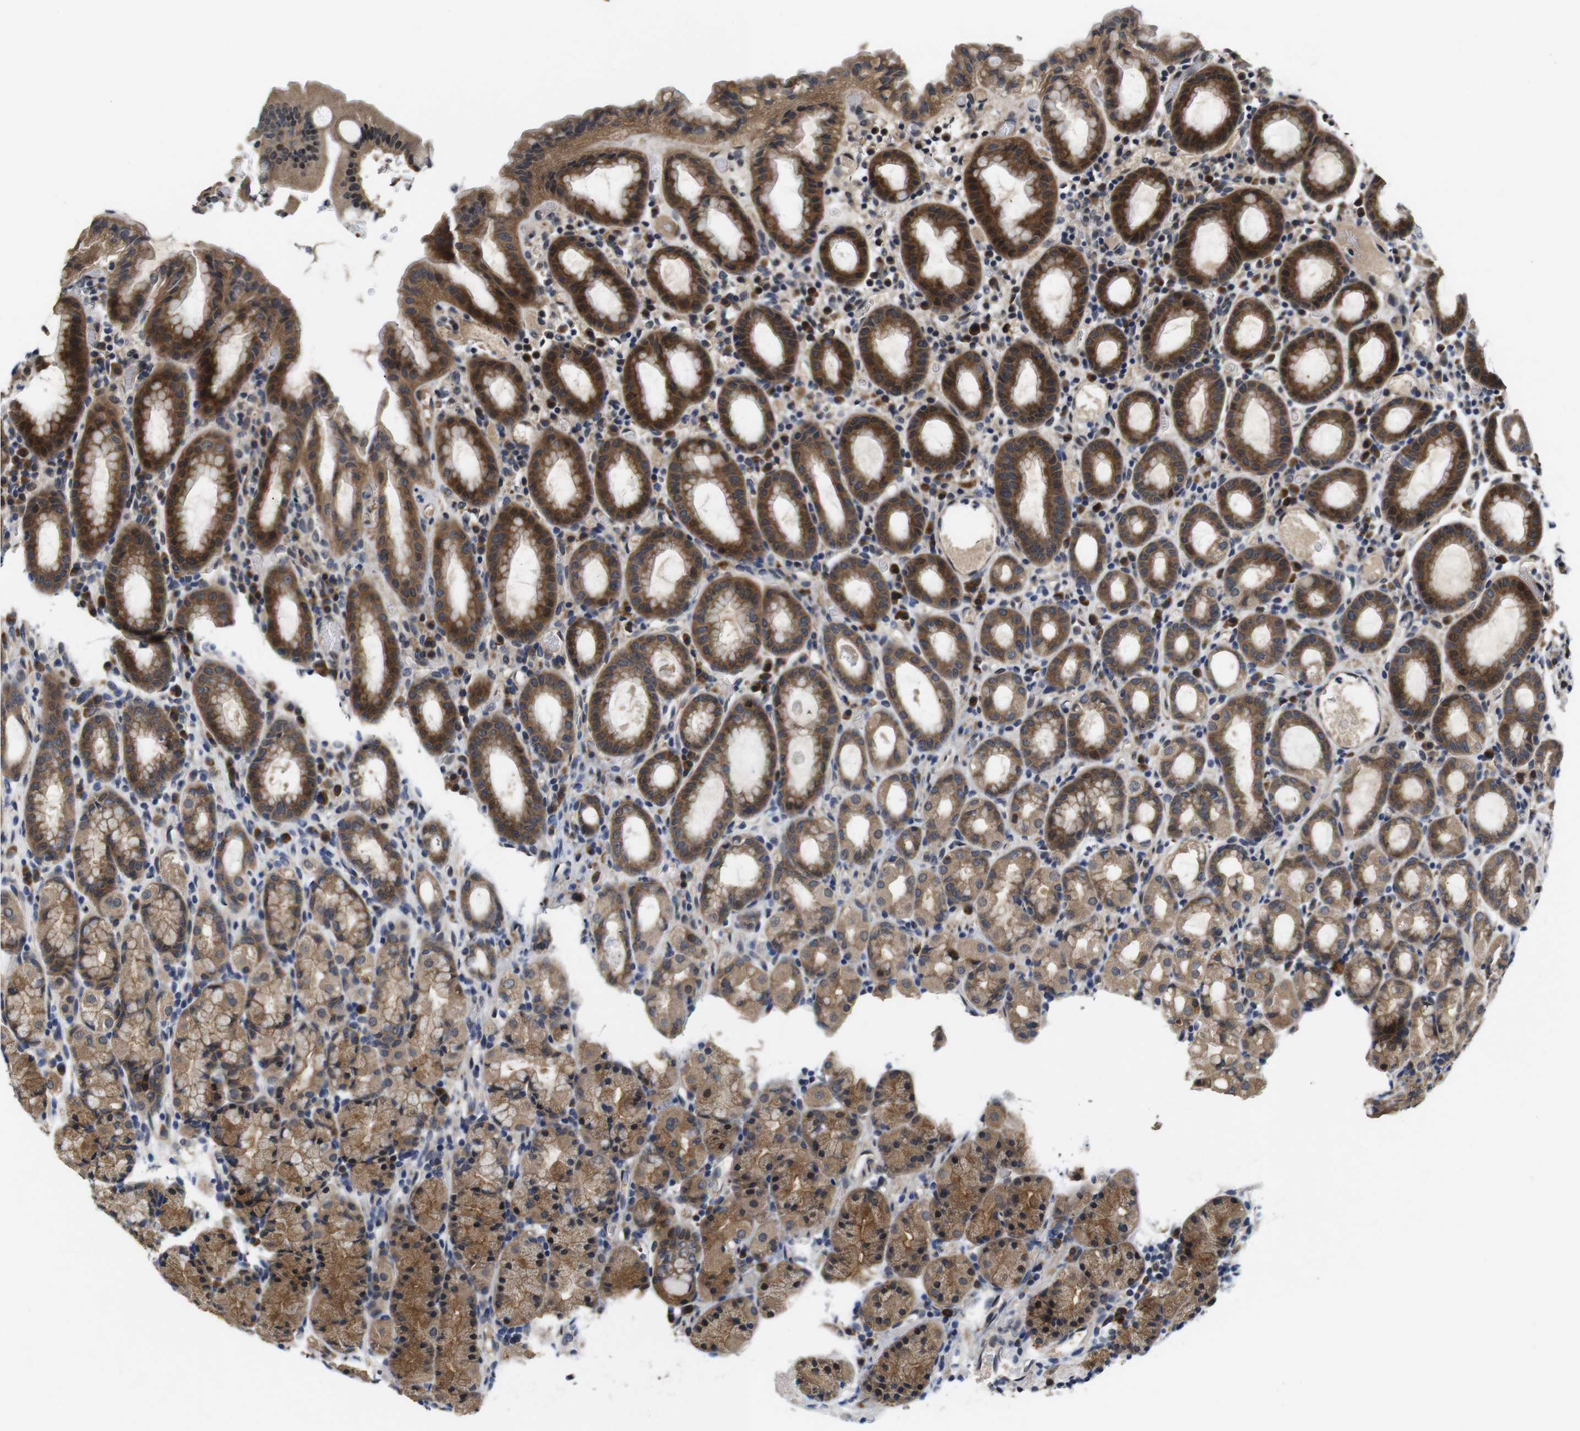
{"staining": {"intensity": "moderate", "quantity": ">75%", "location": "cytoplasmic/membranous"}, "tissue": "stomach", "cell_type": "Glandular cells", "image_type": "normal", "snomed": [{"axis": "morphology", "description": "Normal tissue, NOS"}, {"axis": "topography", "description": "Stomach, upper"}], "caption": "An immunohistochemistry photomicrograph of normal tissue is shown. Protein staining in brown labels moderate cytoplasmic/membranous positivity in stomach within glandular cells. The staining was performed using DAB (3,3'-diaminobenzidine), with brown indicating positive protein expression. Nuclei are stained blue with hematoxylin.", "gene": "ZBTB46", "patient": {"sex": "male", "age": 68}}